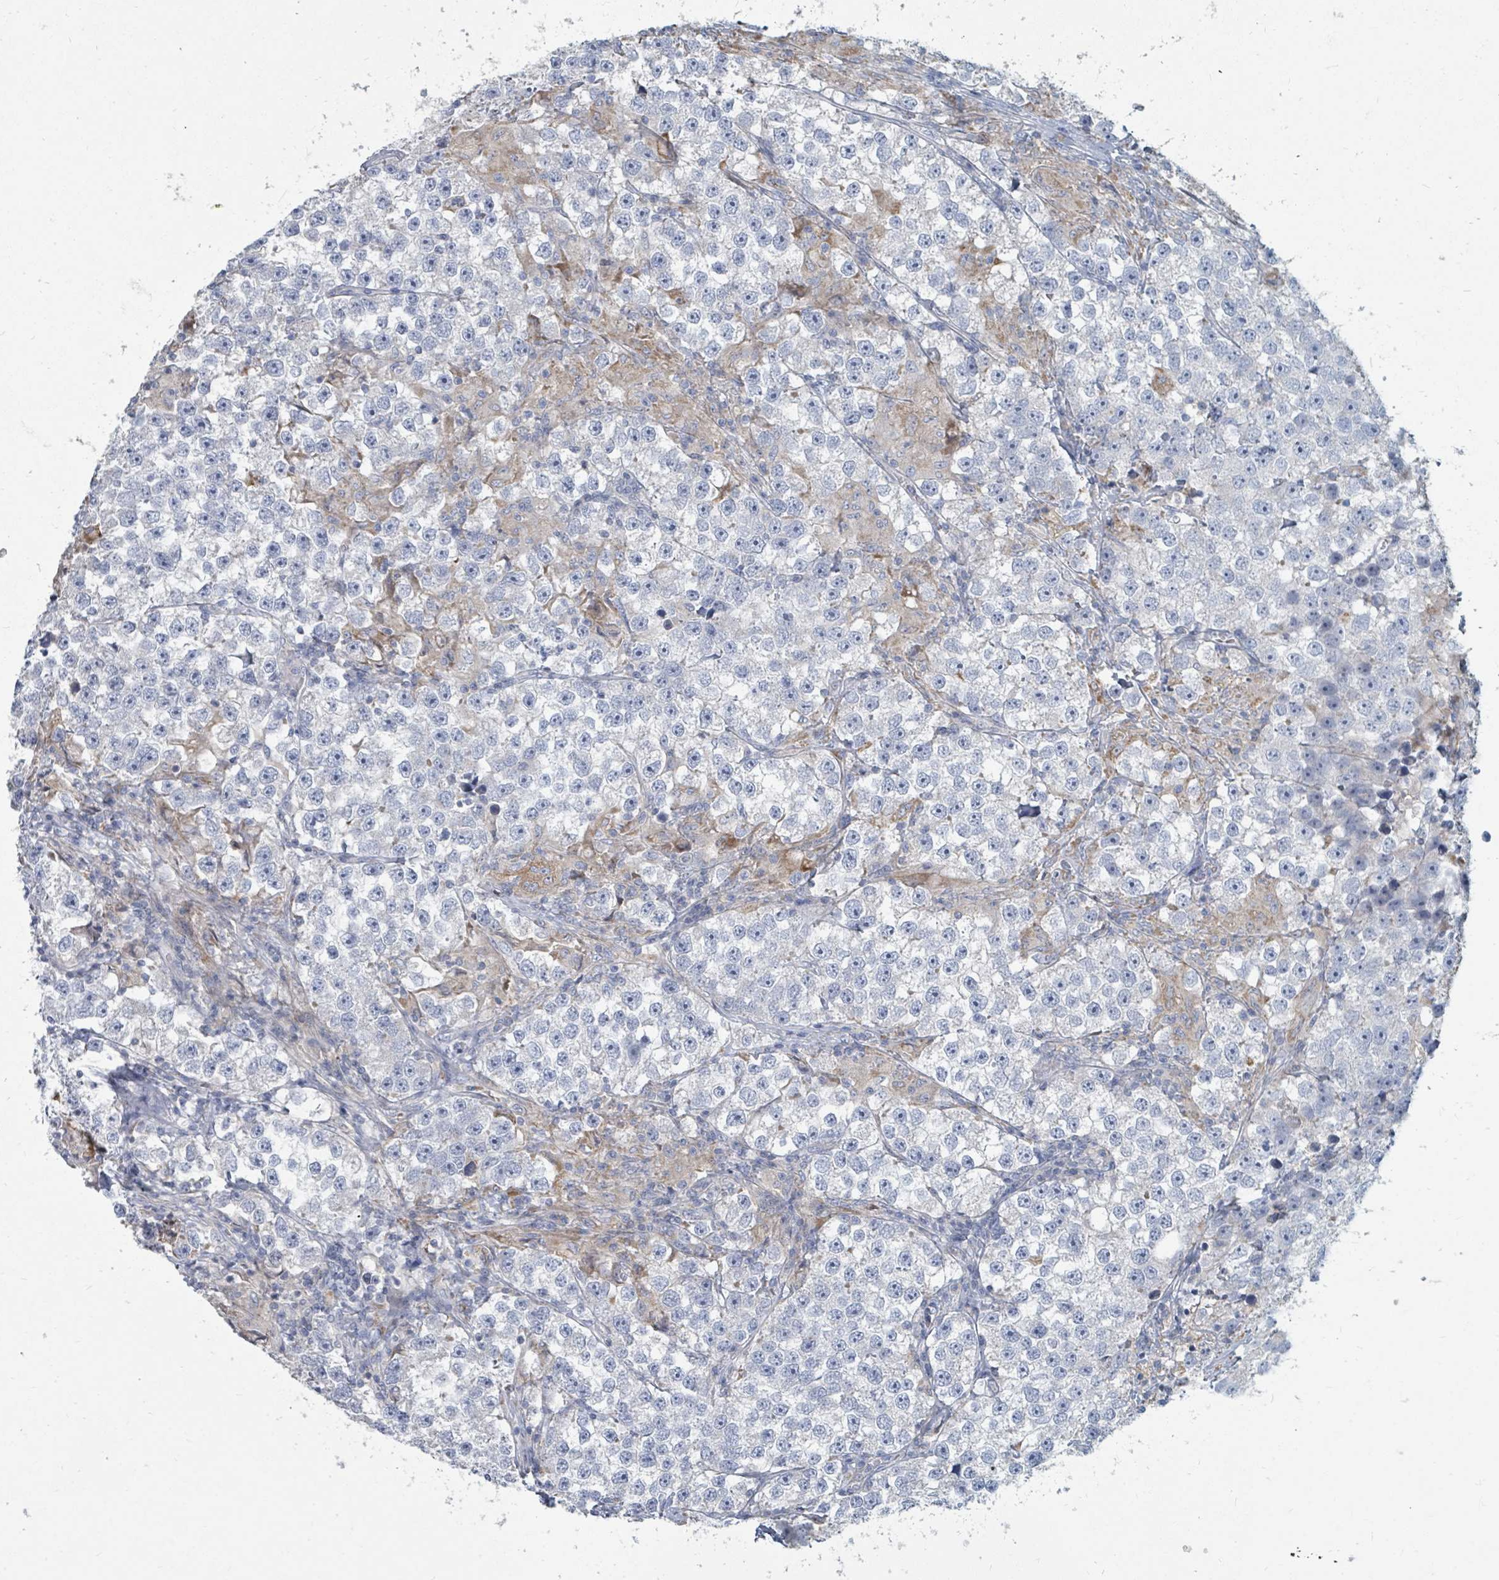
{"staining": {"intensity": "negative", "quantity": "none", "location": "none"}, "tissue": "testis cancer", "cell_type": "Tumor cells", "image_type": "cancer", "snomed": [{"axis": "morphology", "description": "Seminoma, NOS"}, {"axis": "topography", "description": "Testis"}], "caption": "A high-resolution micrograph shows IHC staining of testis cancer, which demonstrates no significant positivity in tumor cells.", "gene": "ARGFX", "patient": {"sex": "male", "age": 46}}